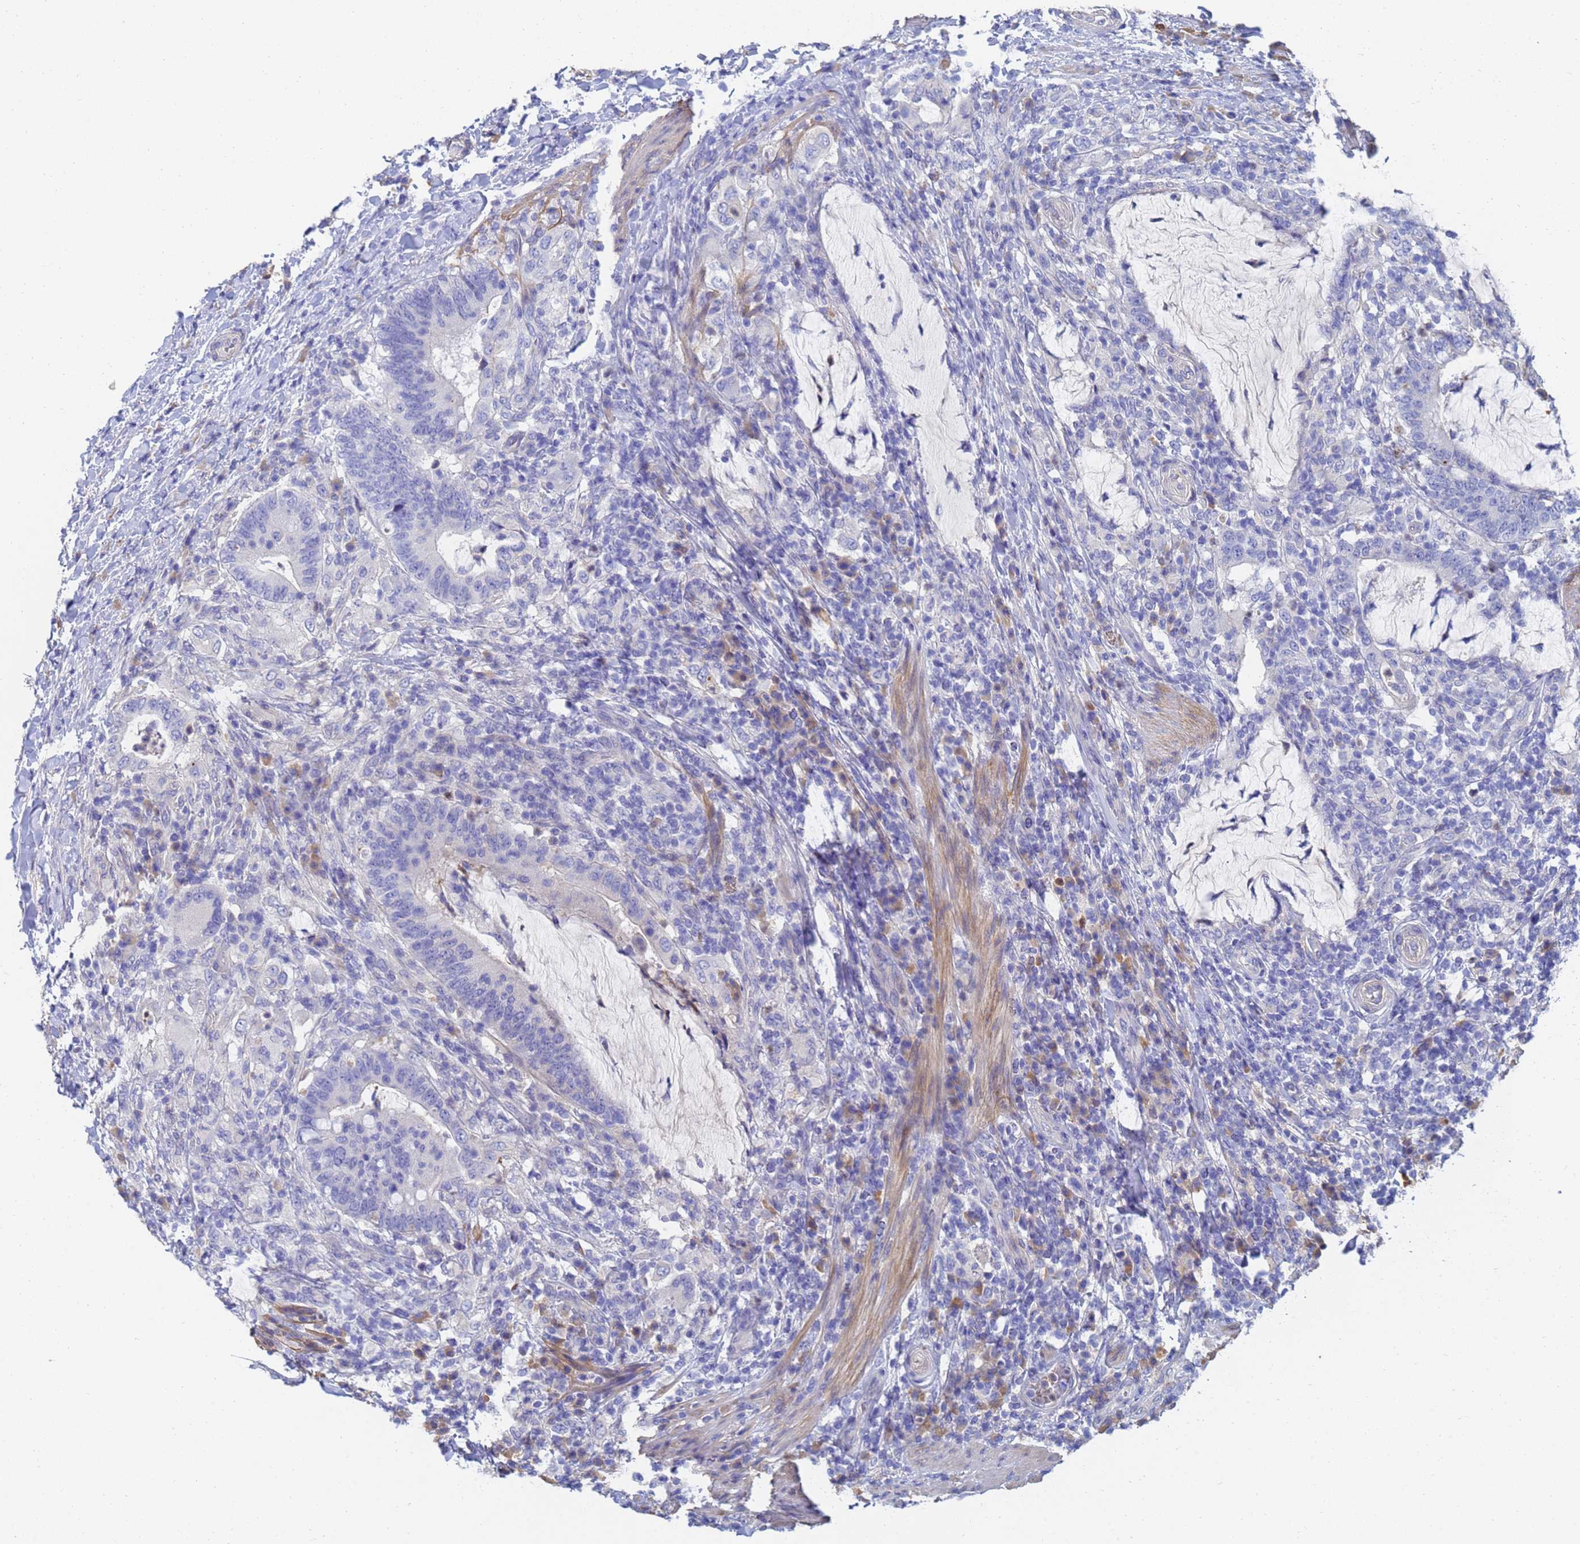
{"staining": {"intensity": "negative", "quantity": "none", "location": "none"}, "tissue": "colorectal cancer", "cell_type": "Tumor cells", "image_type": "cancer", "snomed": [{"axis": "morphology", "description": "Adenocarcinoma, NOS"}, {"axis": "topography", "description": "Colon"}], "caption": "This is an immunohistochemistry (IHC) photomicrograph of human colorectal cancer. There is no staining in tumor cells.", "gene": "LBX2", "patient": {"sex": "female", "age": 66}}